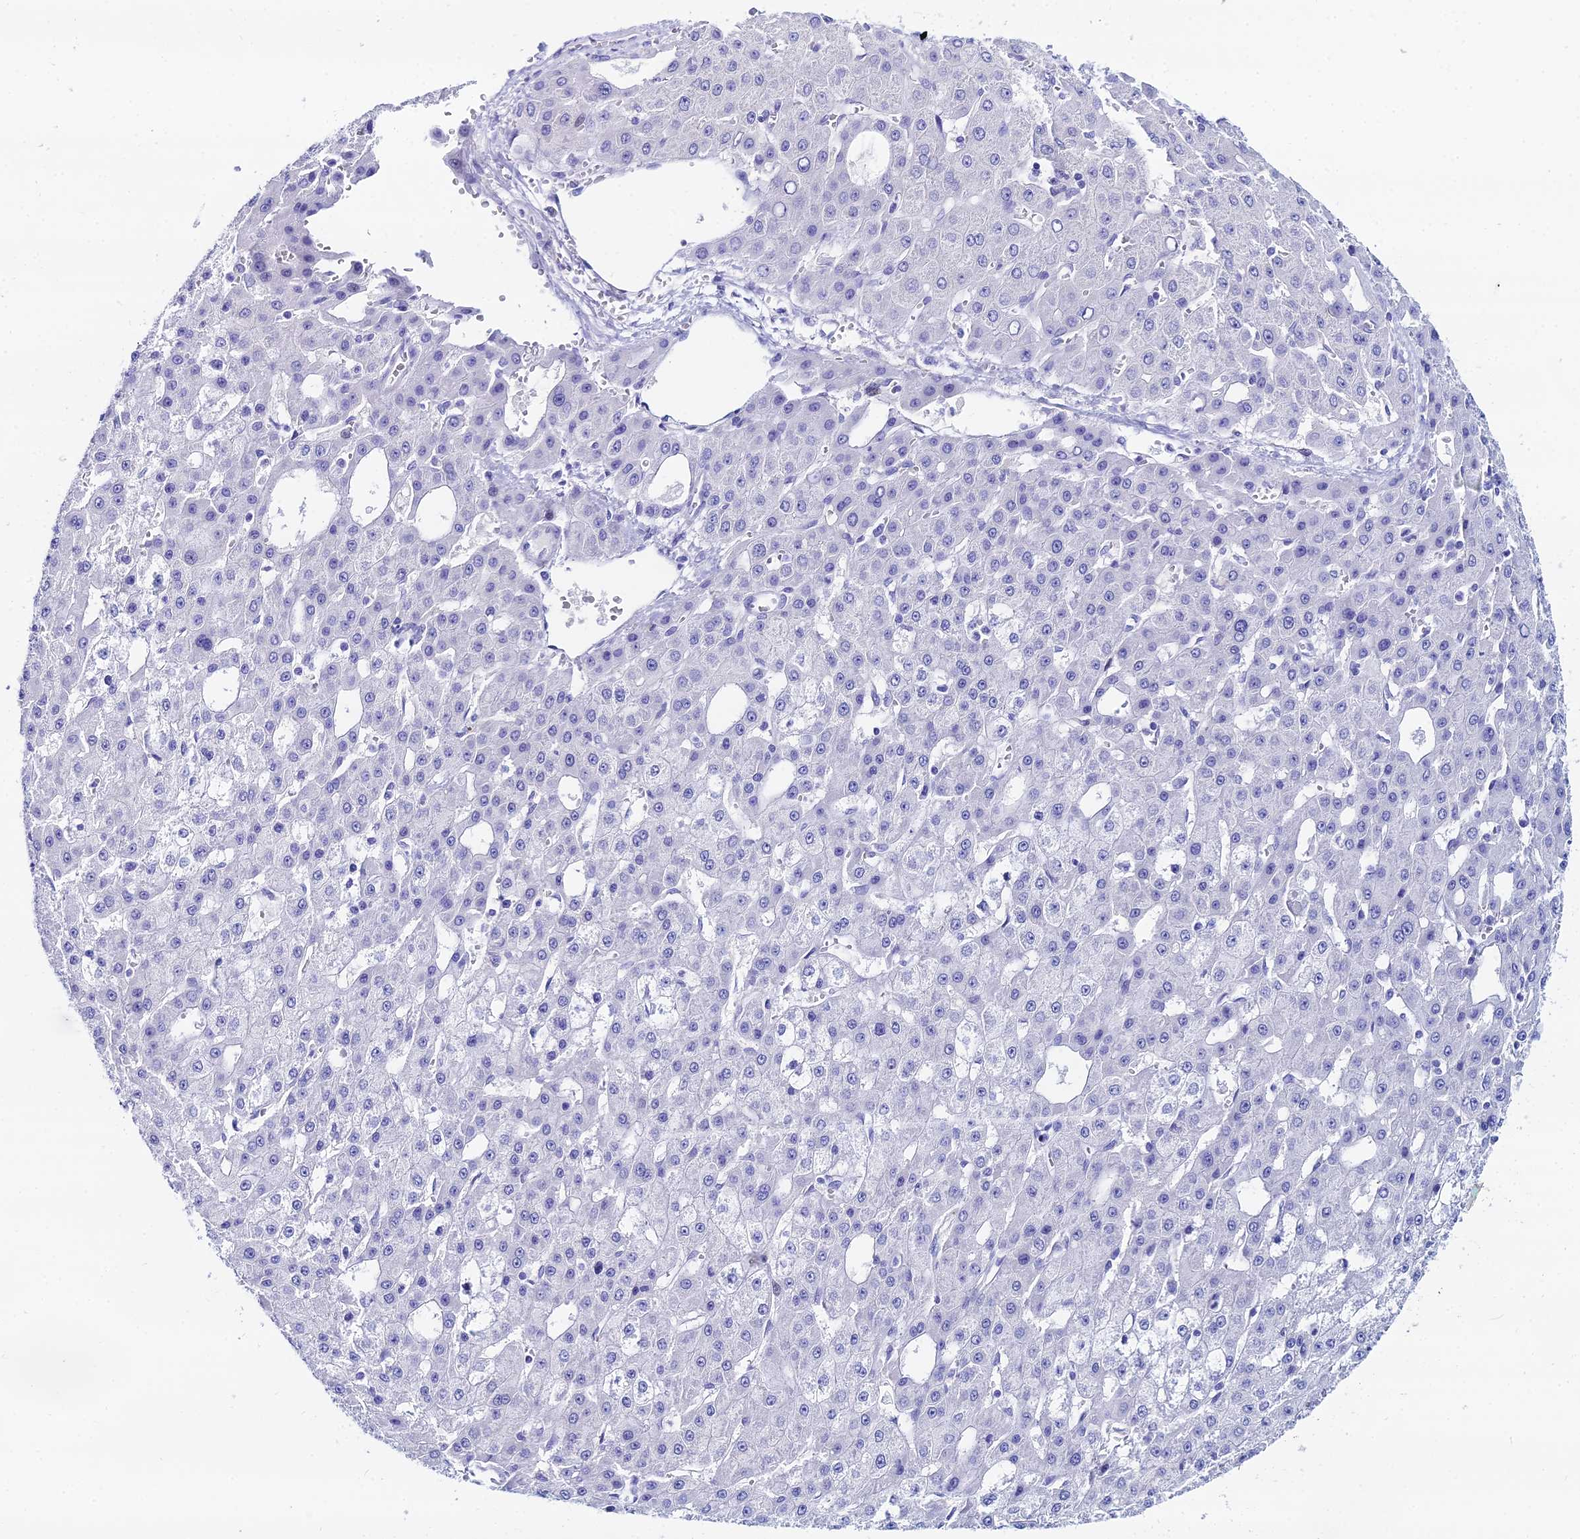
{"staining": {"intensity": "negative", "quantity": "none", "location": "none"}, "tissue": "liver cancer", "cell_type": "Tumor cells", "image_type": "cancer", "snomed": [{"axis": "morphology", "description": "Carcinoma, Hepatocellular, NOS"}, {"axis": "topography", "description": "Liver"}], "caption": "Immunohistochemistry (IHC) photomicrograph of liver hepatocellular carcinoma stained for a protein (brown), which exhibits no positivity in tumor cells.", "gene": "HSPA1L", "patient": {"sex": "male", "age": 47}}